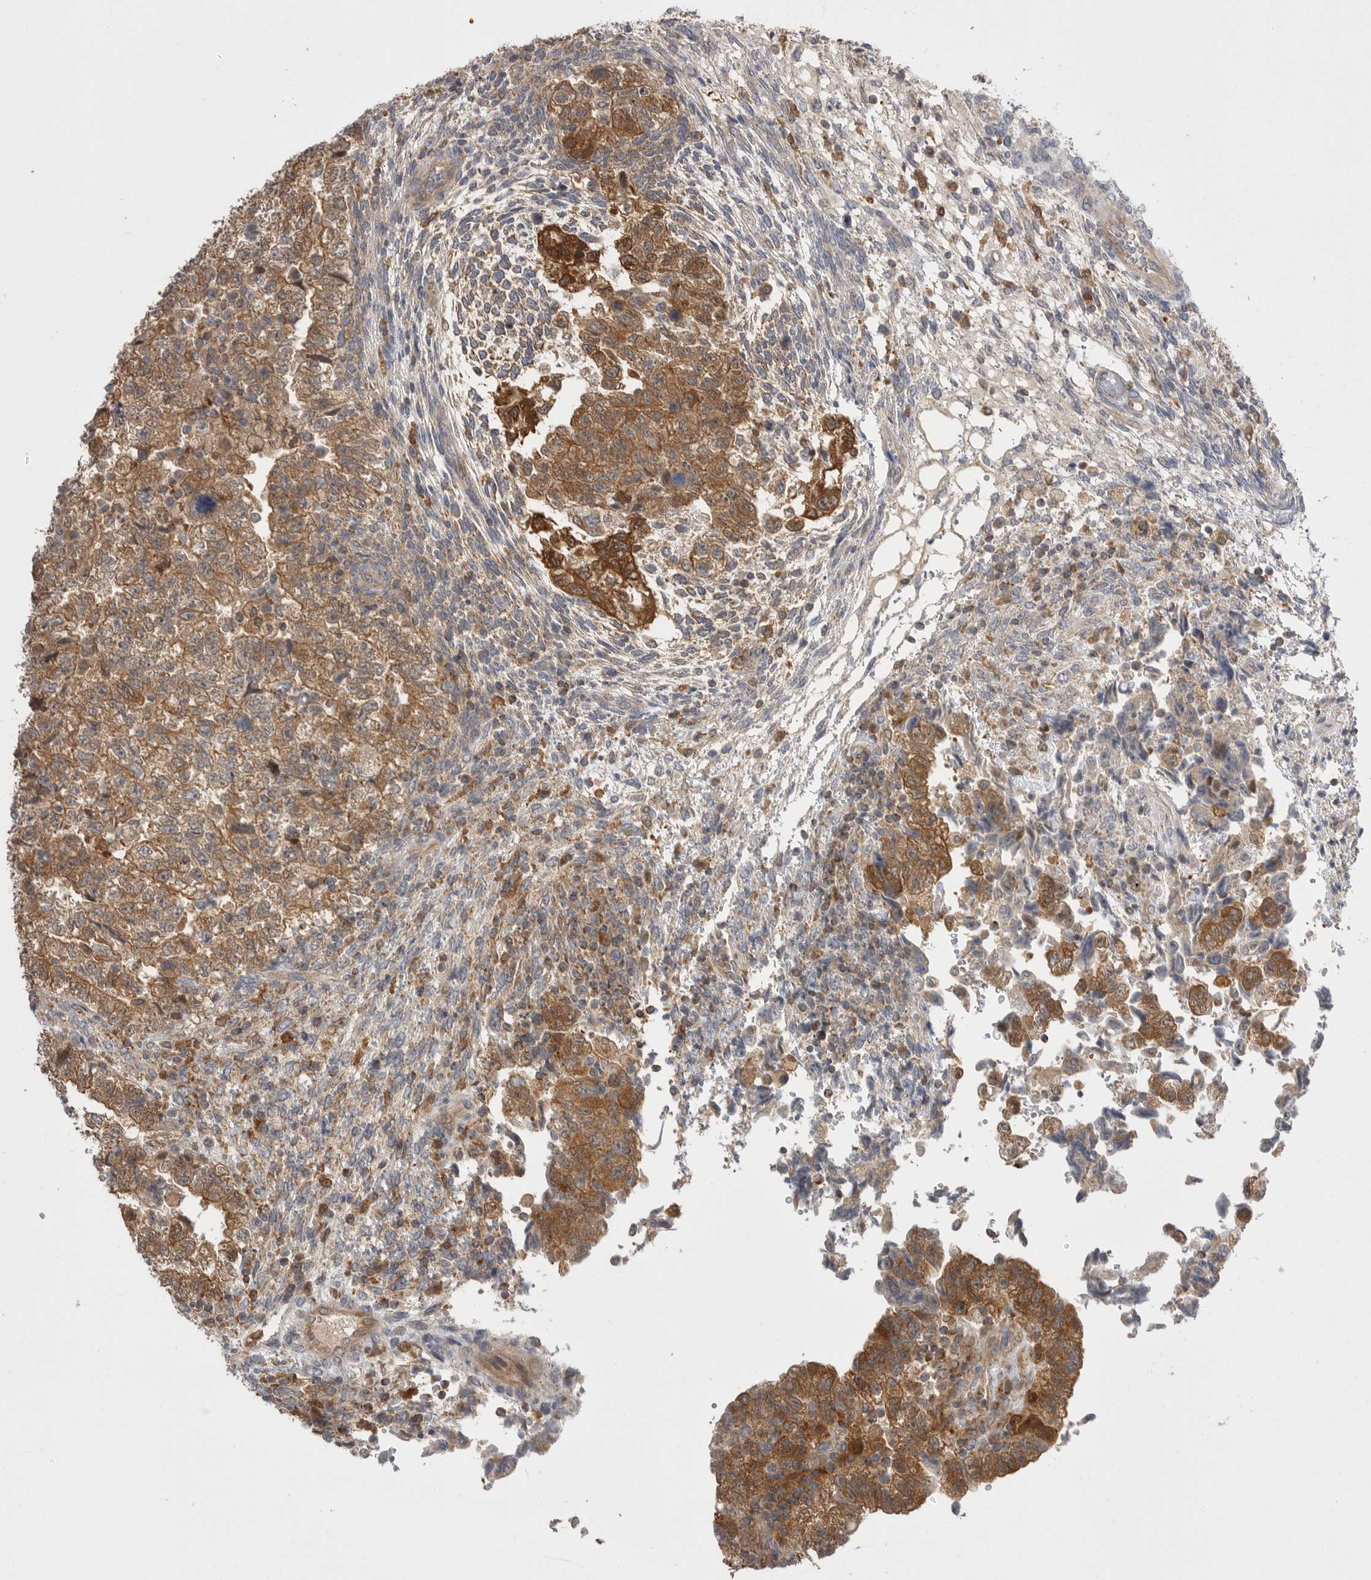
{"staining": {"intensity": "moderate", "quantity": ">75%", "location": "cytoplasmic/membranous"}, "tissue": "testis cancer", "cell_type": "Tumor cells", "image_type": "cancer", "snomed": [{"axis": "morphology", "description": "Normal tissue, NOS"}, {"axis": "morphology", "description": "Carcinoma, Embryonal, NOS"}, {"axis": "topography", "description": "Testis"}], "caption": "Moderate cytoplasmic/membranous expression for a protein is present in about >75% of tumor cells of testis cancer (embryonal carcinoma) using IHC.", "gene": "KYAT3", "patient": {"sex": "male", "age": 36}}